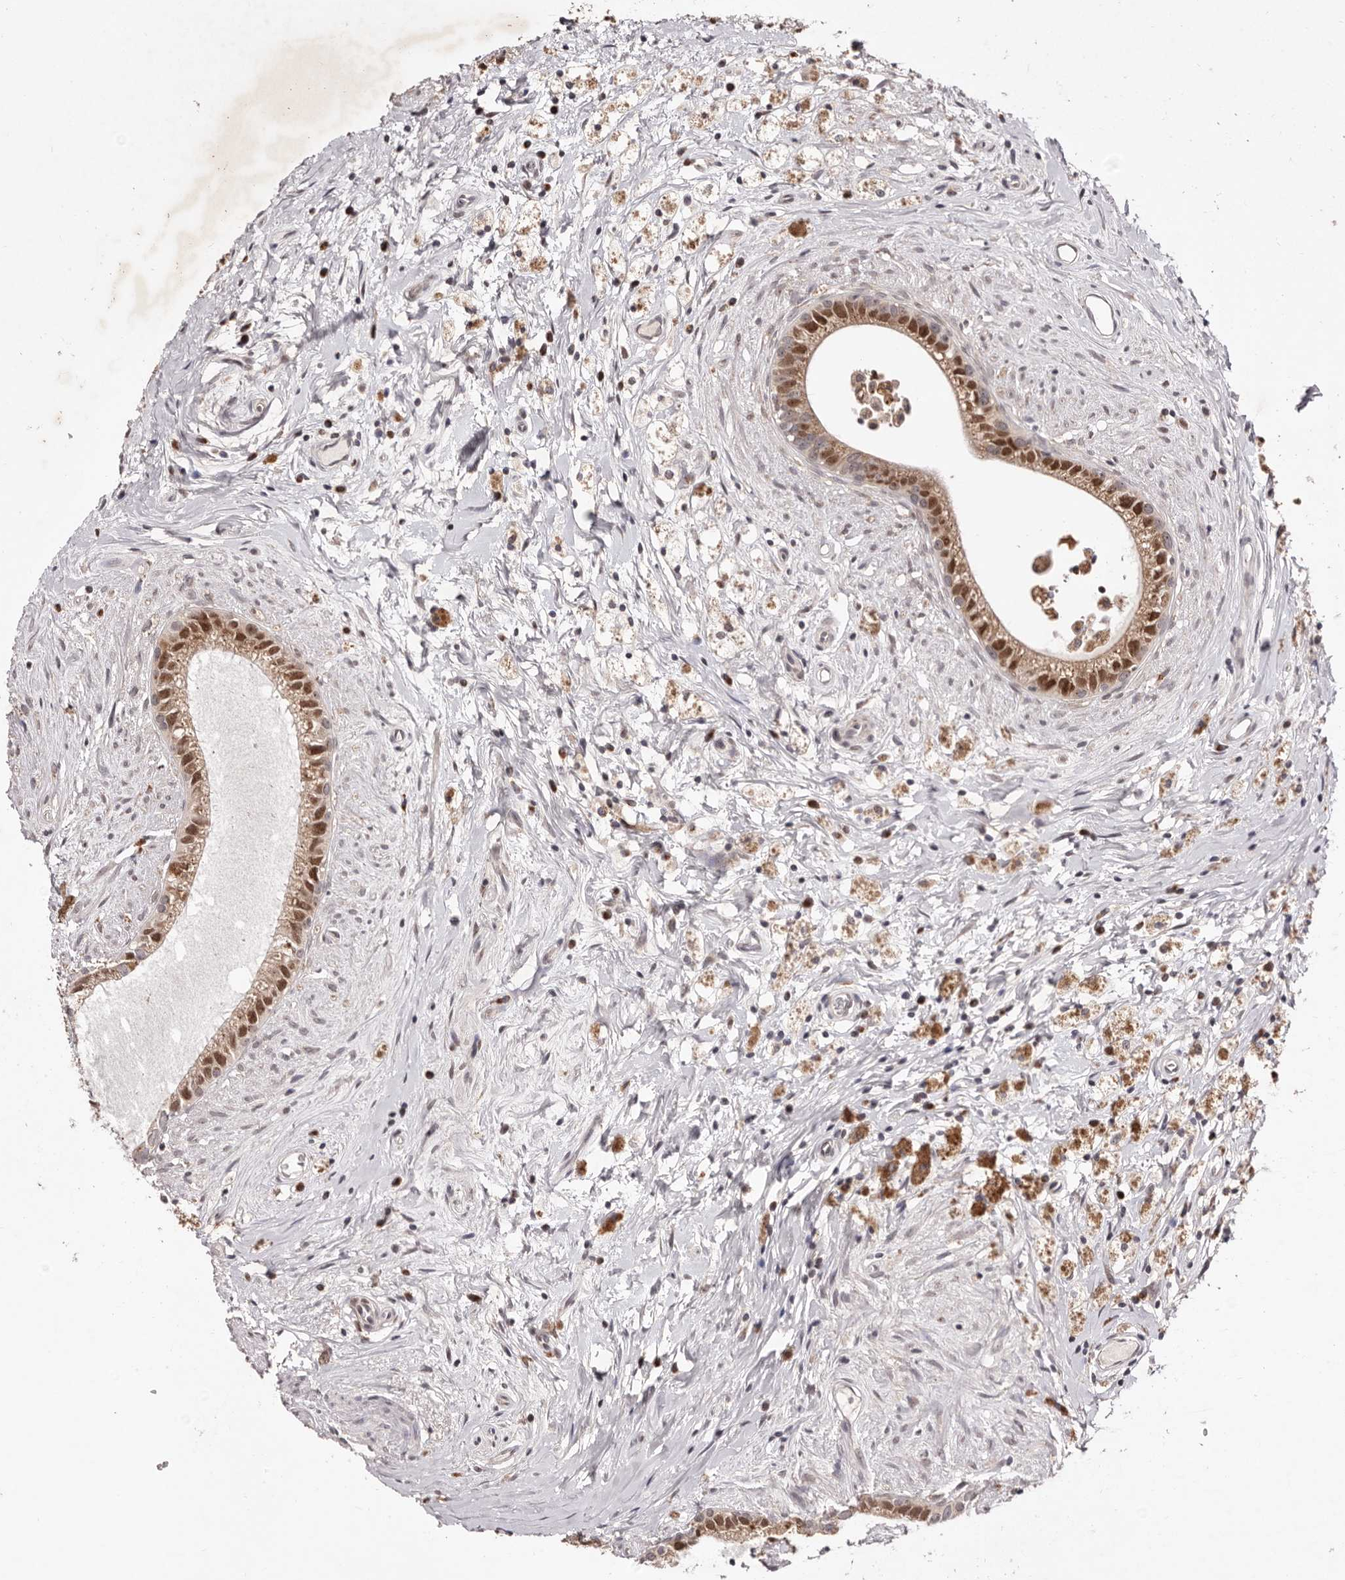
{"staining": {"intensity": "strong", "quantity": "25%-75%", "location": "cytoplasmic/membranous,nuclear"}, "tissue": "epididymis", "cell_type": "Glandular cells", "image_type": "normal", "snomed": [{"axis": "morphology", "description": "Normal tissue, NOS"}, {"axis": "topography", "description": "Epididymis"}], "caption": "Protein staining of benign epididymis shows strong cytoplasmic/membranous,nuclear staining in about 25%-75% of glandular cells. The staining was performed using DAB (3,3'-diaminobenzidine) to visualize the protein expression in brown, while the nuclei were stained in blue with hematoxylin (Magnification: 20x).", "gene": "EGR3", "patient": {"sex": "male", "age": 80}}